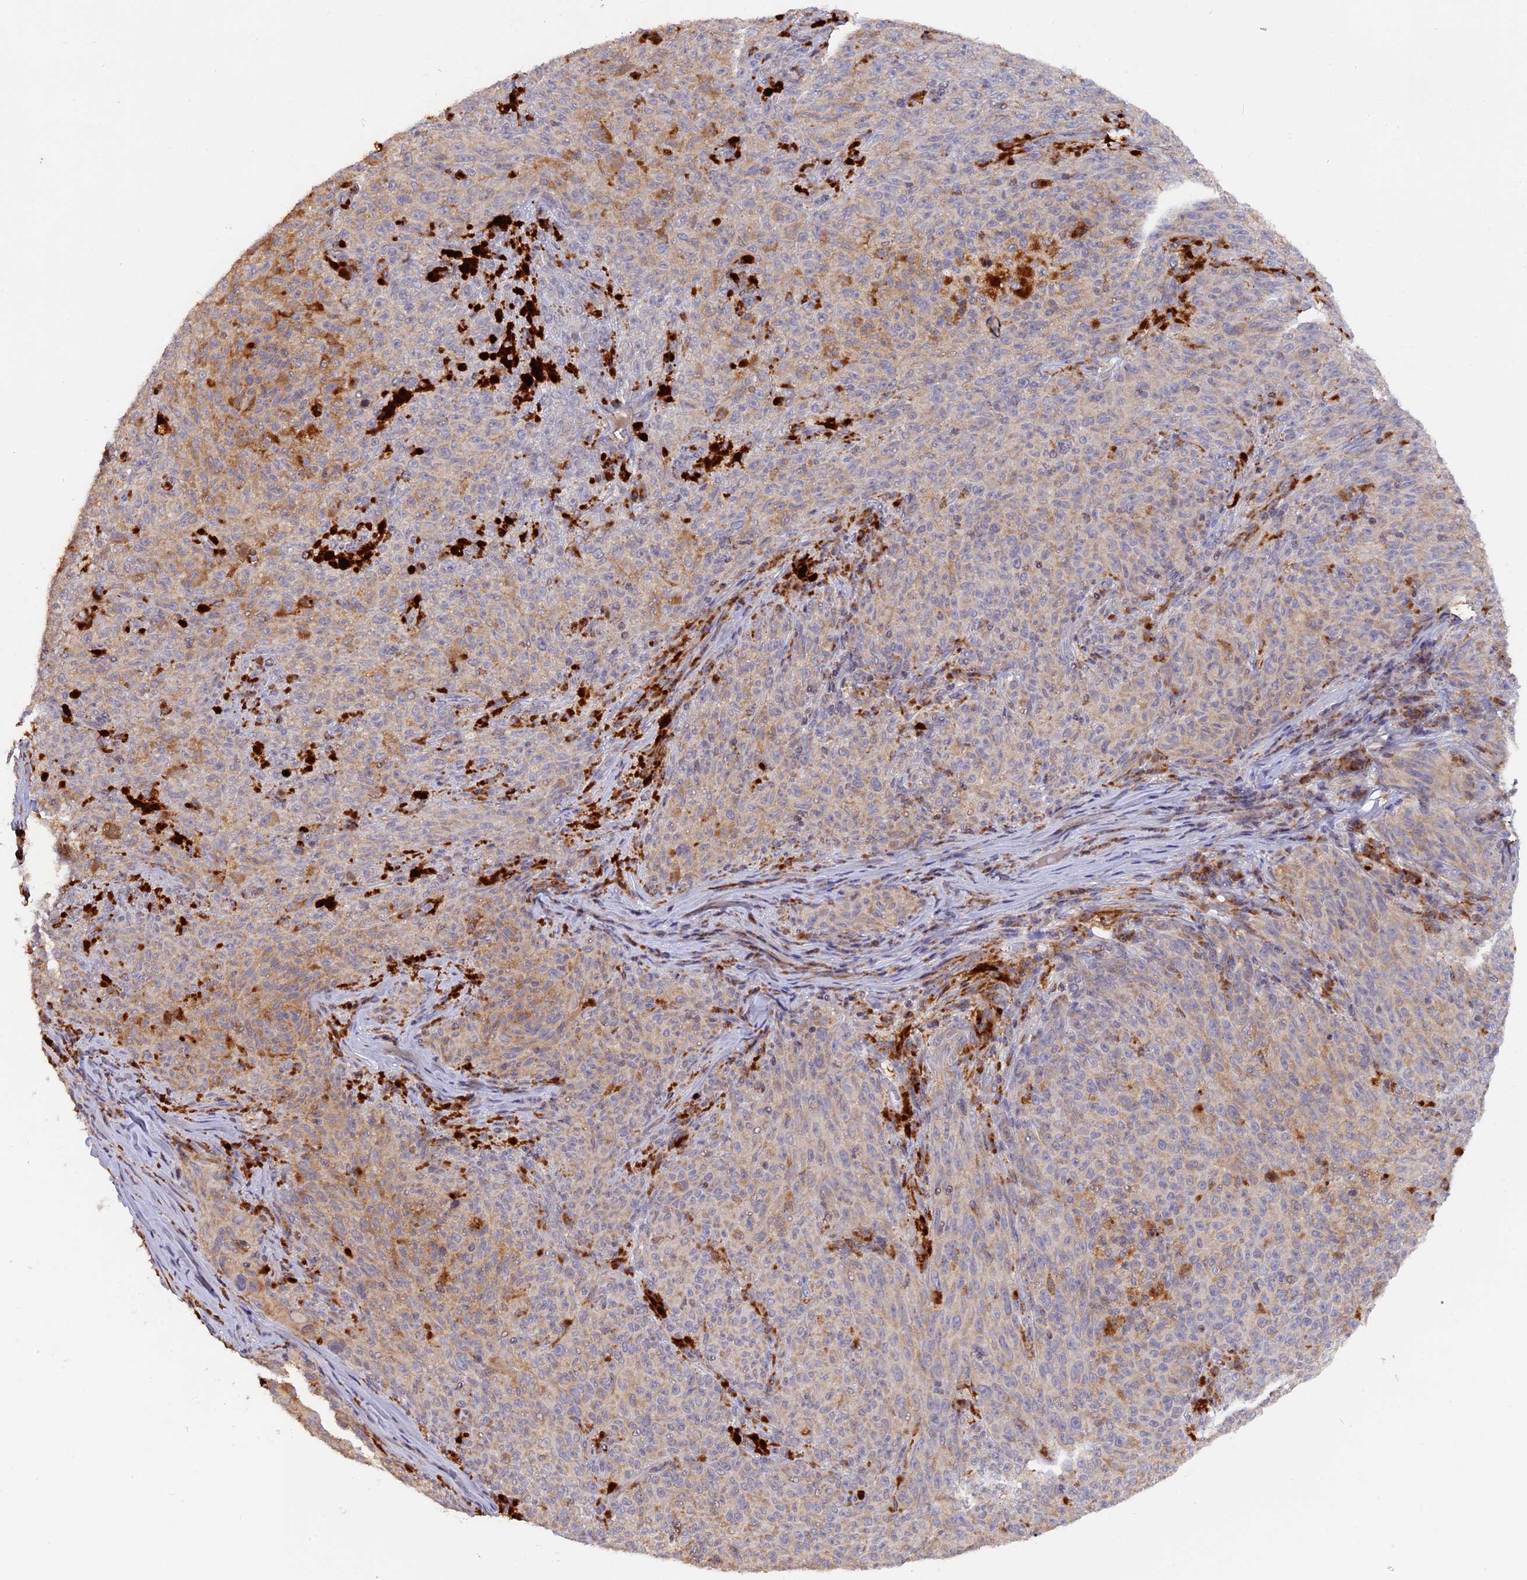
{"staining": {"intensity": "weak", "quantity": "<25%", "location": "cytoplasmic/membranous"}, "tissue": "melanoma", "cell_type": "Tumor cells", "image_type": "cancer", "snomed": [{"axis": "morphology", "description": "Malignant melanoma, NOS"}, {"axis": "topography", "description": "Skin"}], "caption": "The immunohistochemistry photomicrograph has no significant expression in tumor cells of melanoma tissue.", "gene": "MPV17L", "patient": {"sex": "female", "age": 82}}